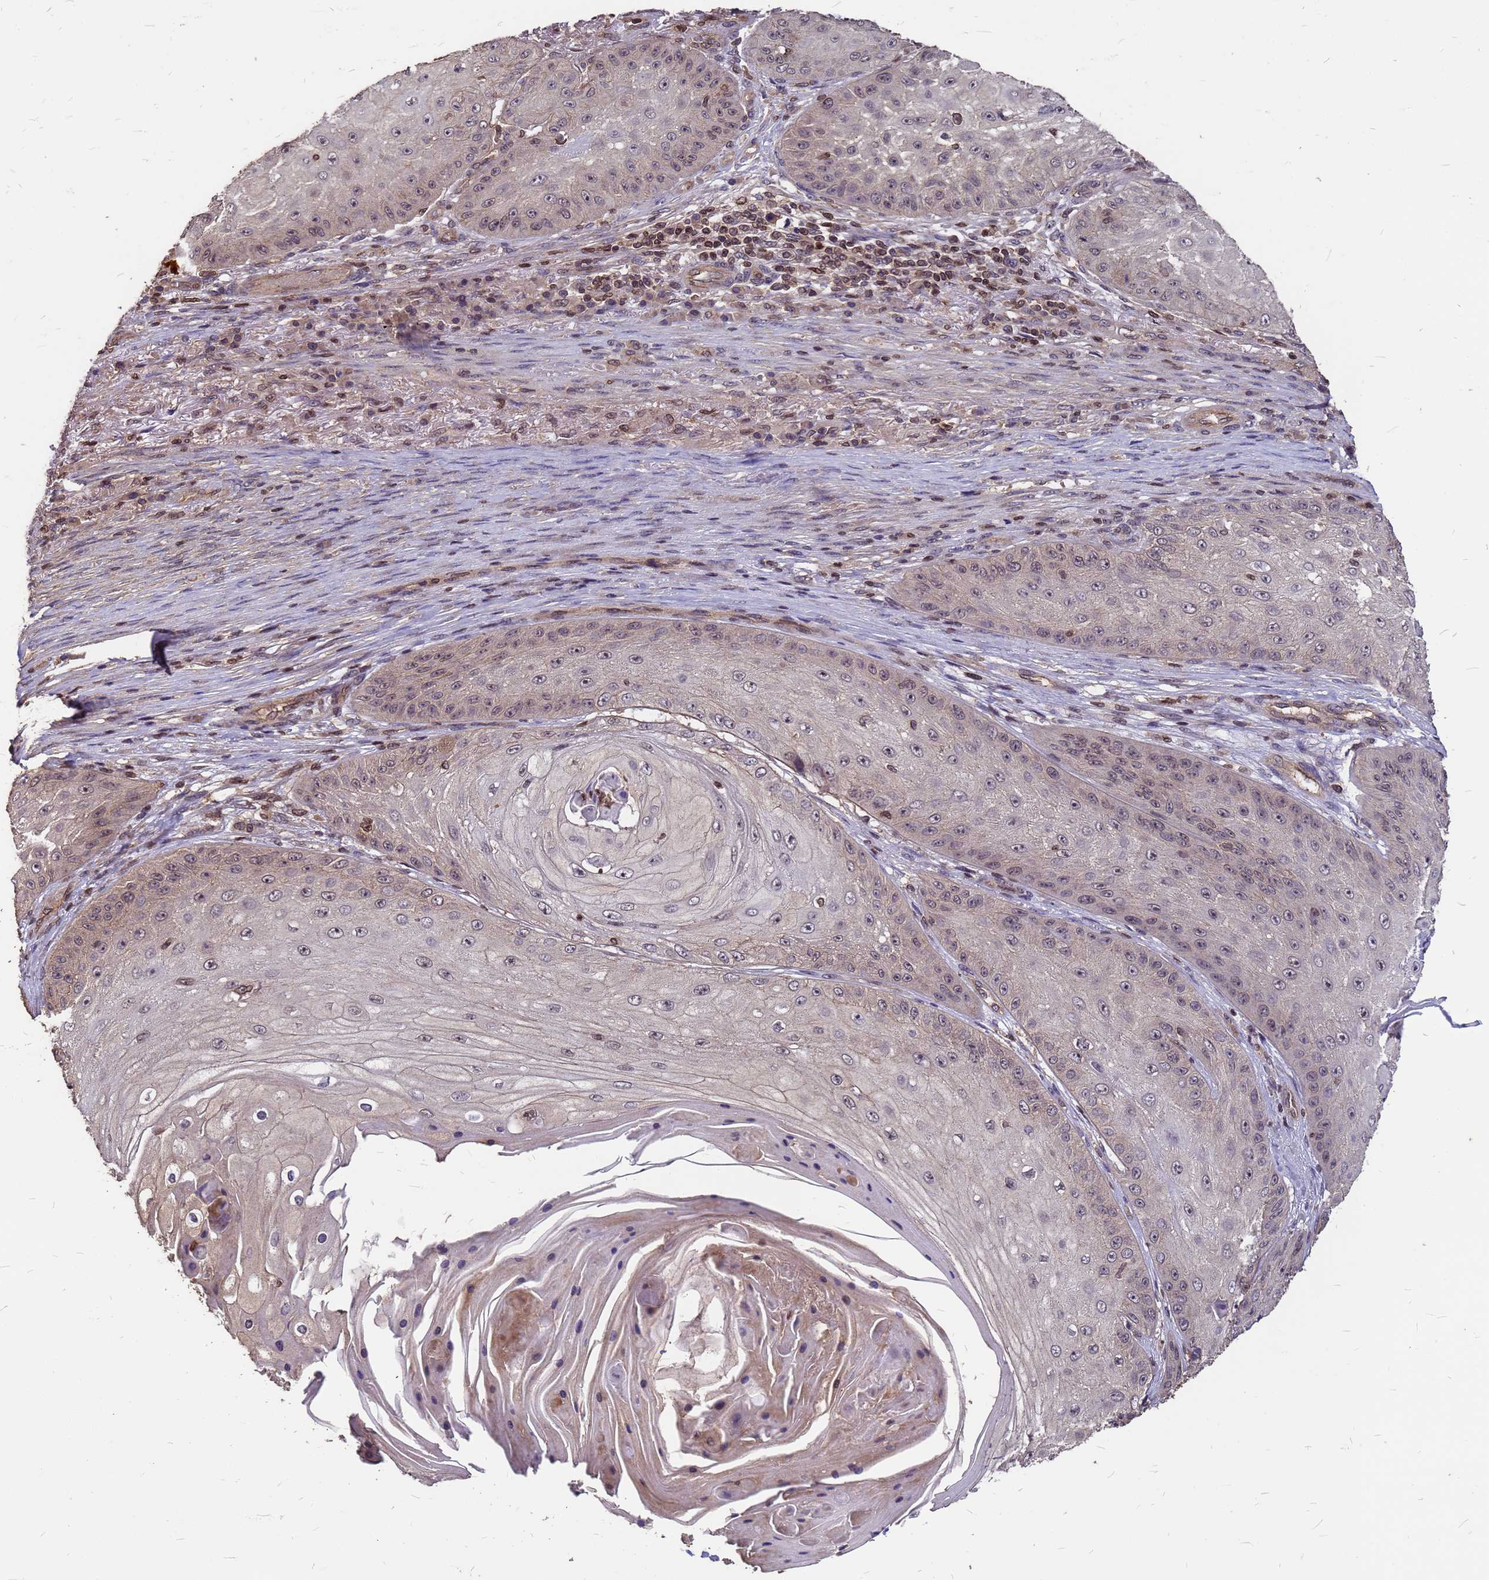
{"staining": {"intensity": "weak", "quantity": "<25%", "location": "nuclear"}, "tissue": "skin cancer", "cell_type": "Tumor cells", "image_type": "cancer", "snomed": [{"axis": "morphology", "description": "Squamous cell carcinoma, NOS"}, {"axis": "topography", "description": "Skin"}], "caption": "Immunohistochemistry (IHC) histopathology image of human skin cancer stained for a protein (brown), which demonstrates no positivity in tumor cells. (DAB (3,3'-diaminobenzidine) immunohistochemistry (IHC), high magnification).", "gene": "C1orf35", "patient": {"sex": "male", "age": 70}}